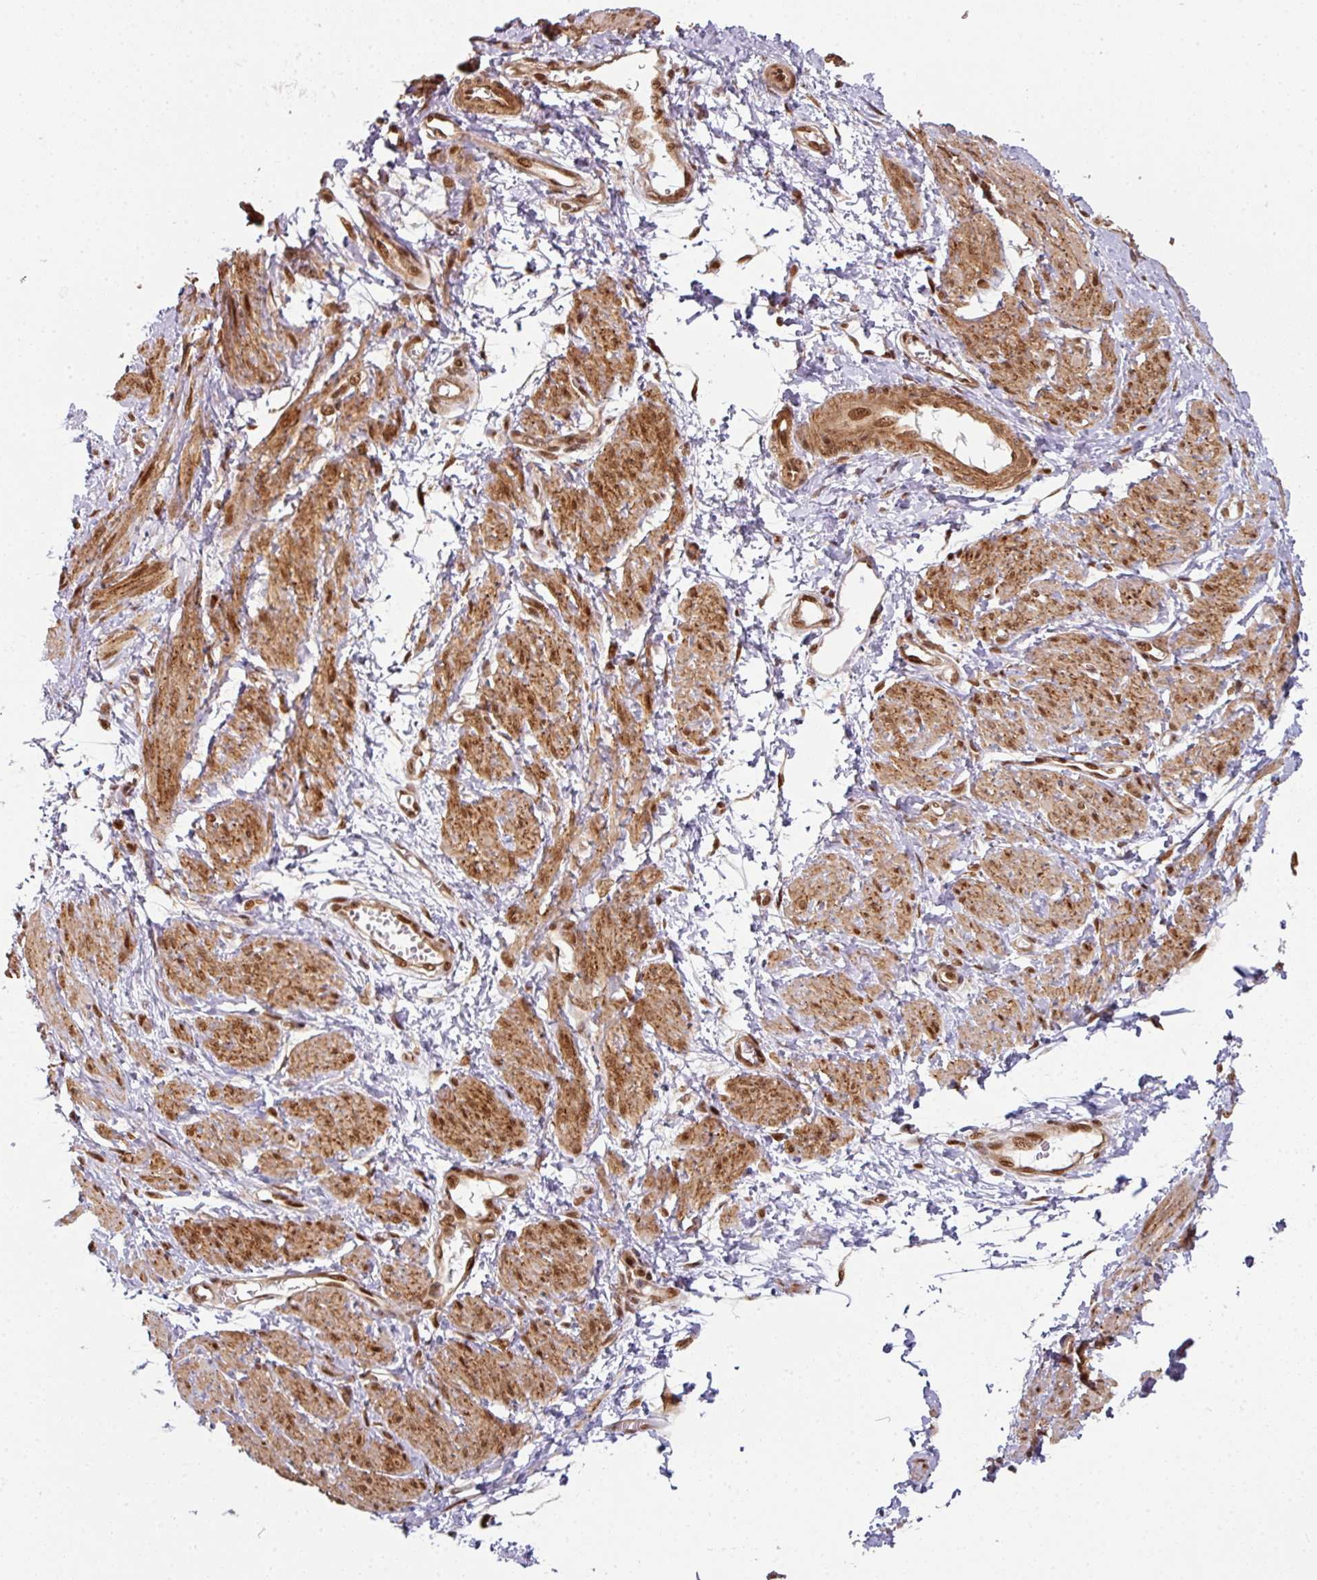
{"staining": {"intensity": "moderate", "quantity": ">75%", "location": "cytoplasmic/membranous,nuclear"}, "tissue": "smooth muscle", "cell_type": "Smooth muscle cells", "image_type": "normal", "snomed": [{"axis": "morphology", "description": "Normal tissue, NOS"}, {"axis": "topography", "description": "Smooth muscle"}, {"axis": "topography", "description": "Uterus"}], "caption": "High-power microscopy captured an IHC photomicrograph of unremarkable smooth muscle, revealing moderate cytoplasmic/membranous,nuclear positivity in about >75% of smooth muscle cells.", "gene": "SIK3", "patient": {"sex": "female", "age": 39}}